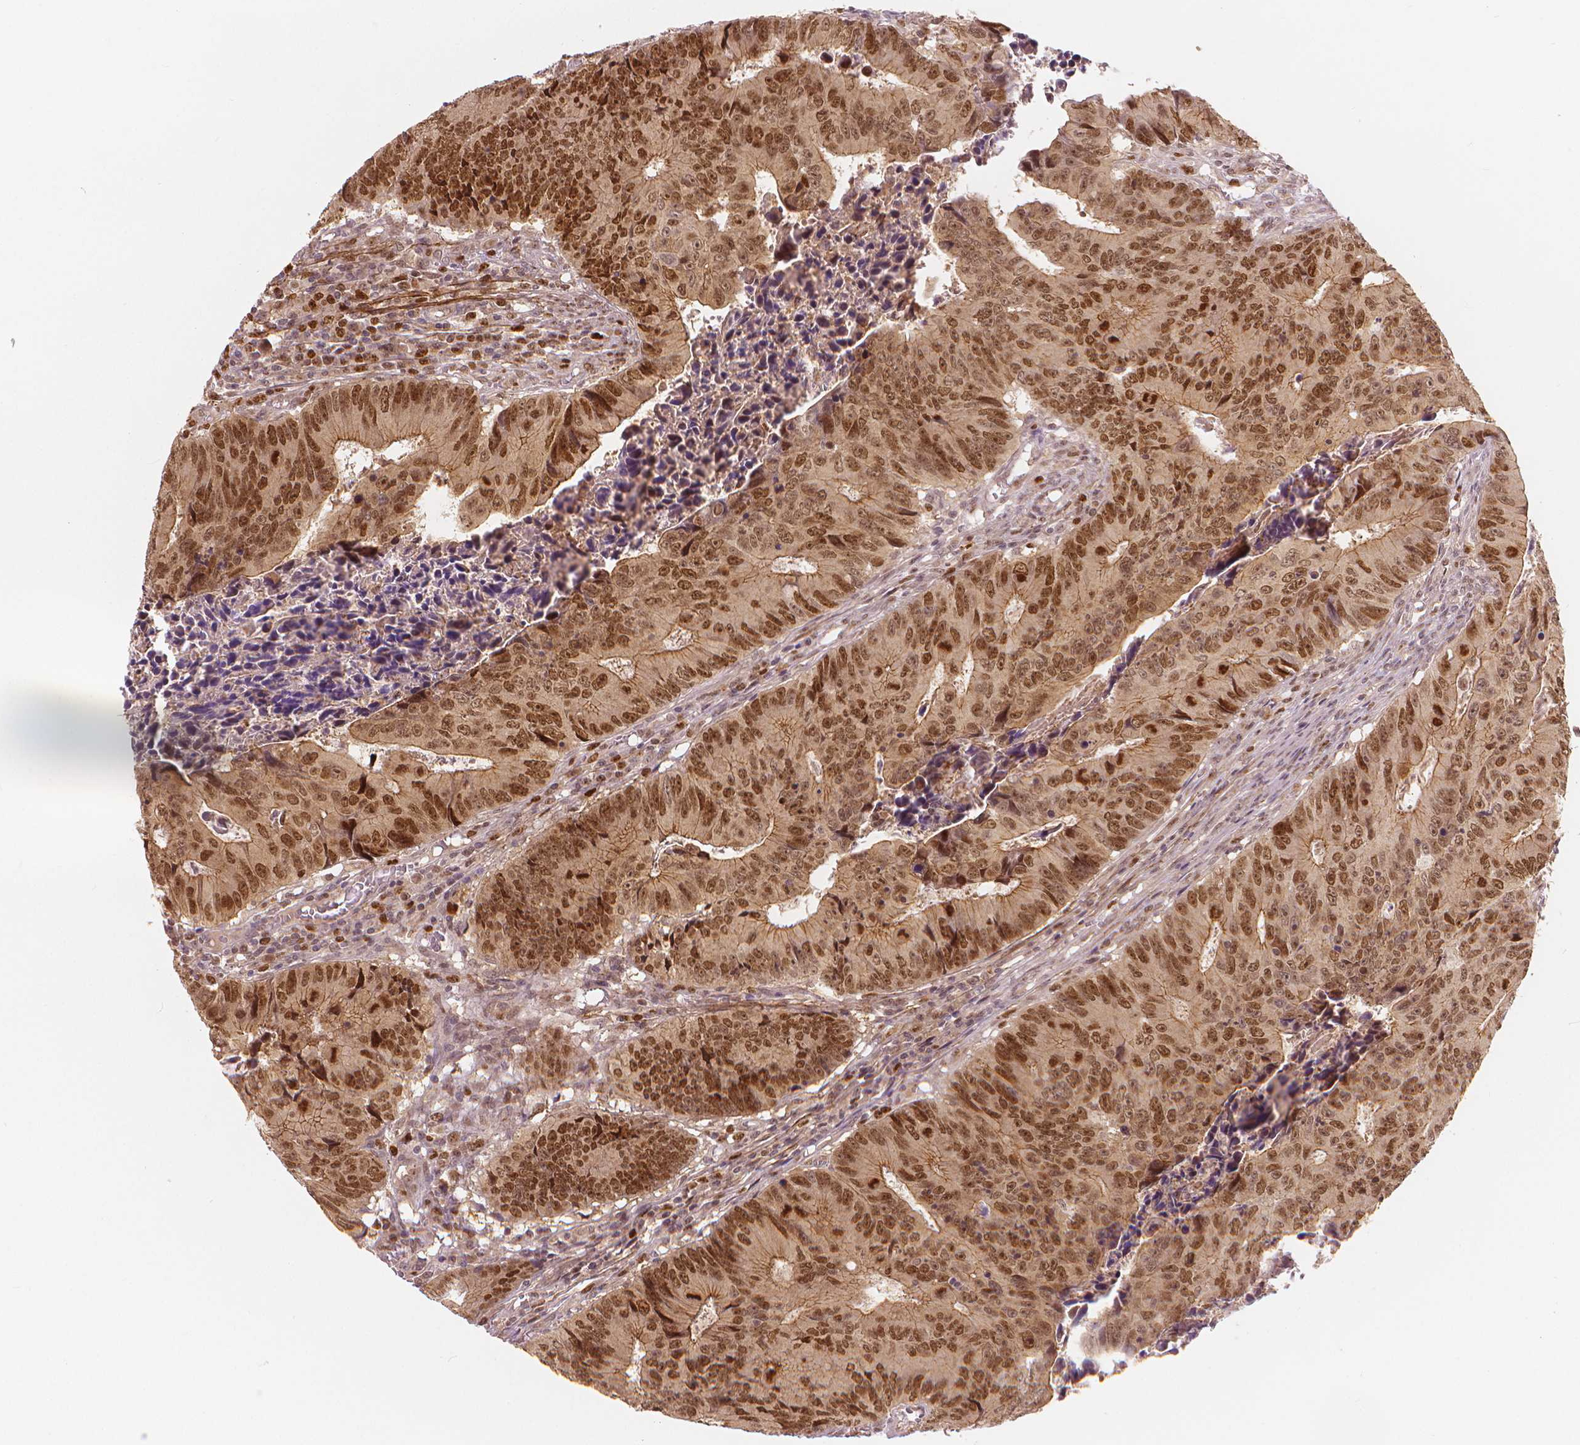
{"staining": {"intensity": "moderate", "quantity": ">75%", "location": "nuclear"}, "tissue": "colorectal cancer", "cell_type": "Tumor cells", "image_type": "cancer", "snomed": [{"axis": "morphology", "description": "Adenocarcinoma, NOS"}, {"axis": "topography", "description": "Colon"}], "caption": "A medium amount of moderate nuclear expression is seen in about >75% of tumor cells in colorectal adenocarcinoma tissue.", "gene": "NSD2", "patient": {"sex": "female", "age": 87}}